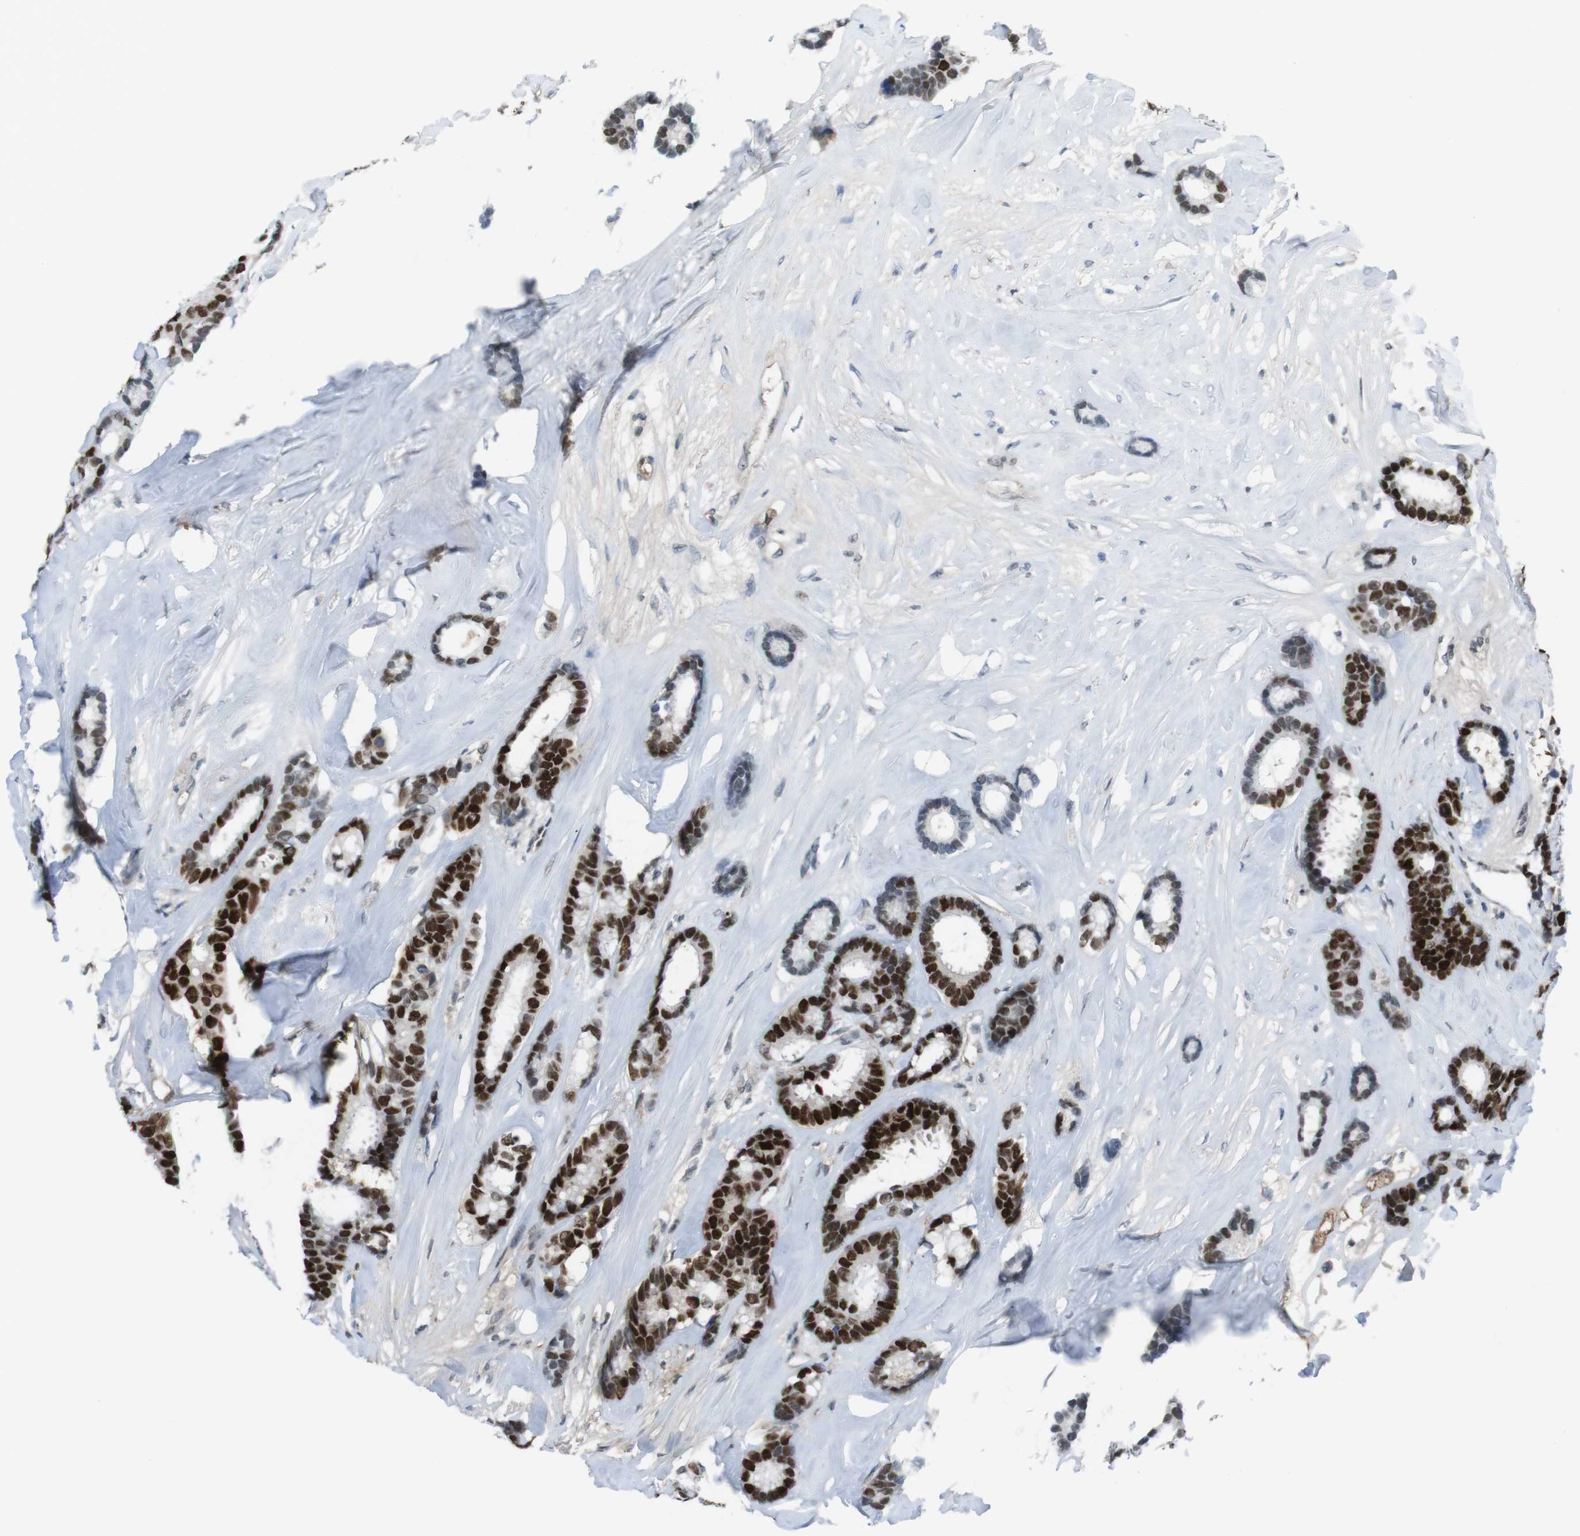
{"staining": {"intensity": "strong", "quantity": ">75%", "location": "nuclear"}, "tissue": "breast cancer", "cell_type": "Tumor cells", "image_type": "cancer", "snomed": [{"axis": "morphology", "description": "Duct carcinoma"}, {"axis": "topography", "description": "Breast"}], "caption": "Breast cancer (infiltrating ductal carcinoma) stained with IHC reveals strong nuclear expression in approximately >75% of tumor cells.", "gene": "SUB1", "patient": {"sex": "female", "age": 87}}